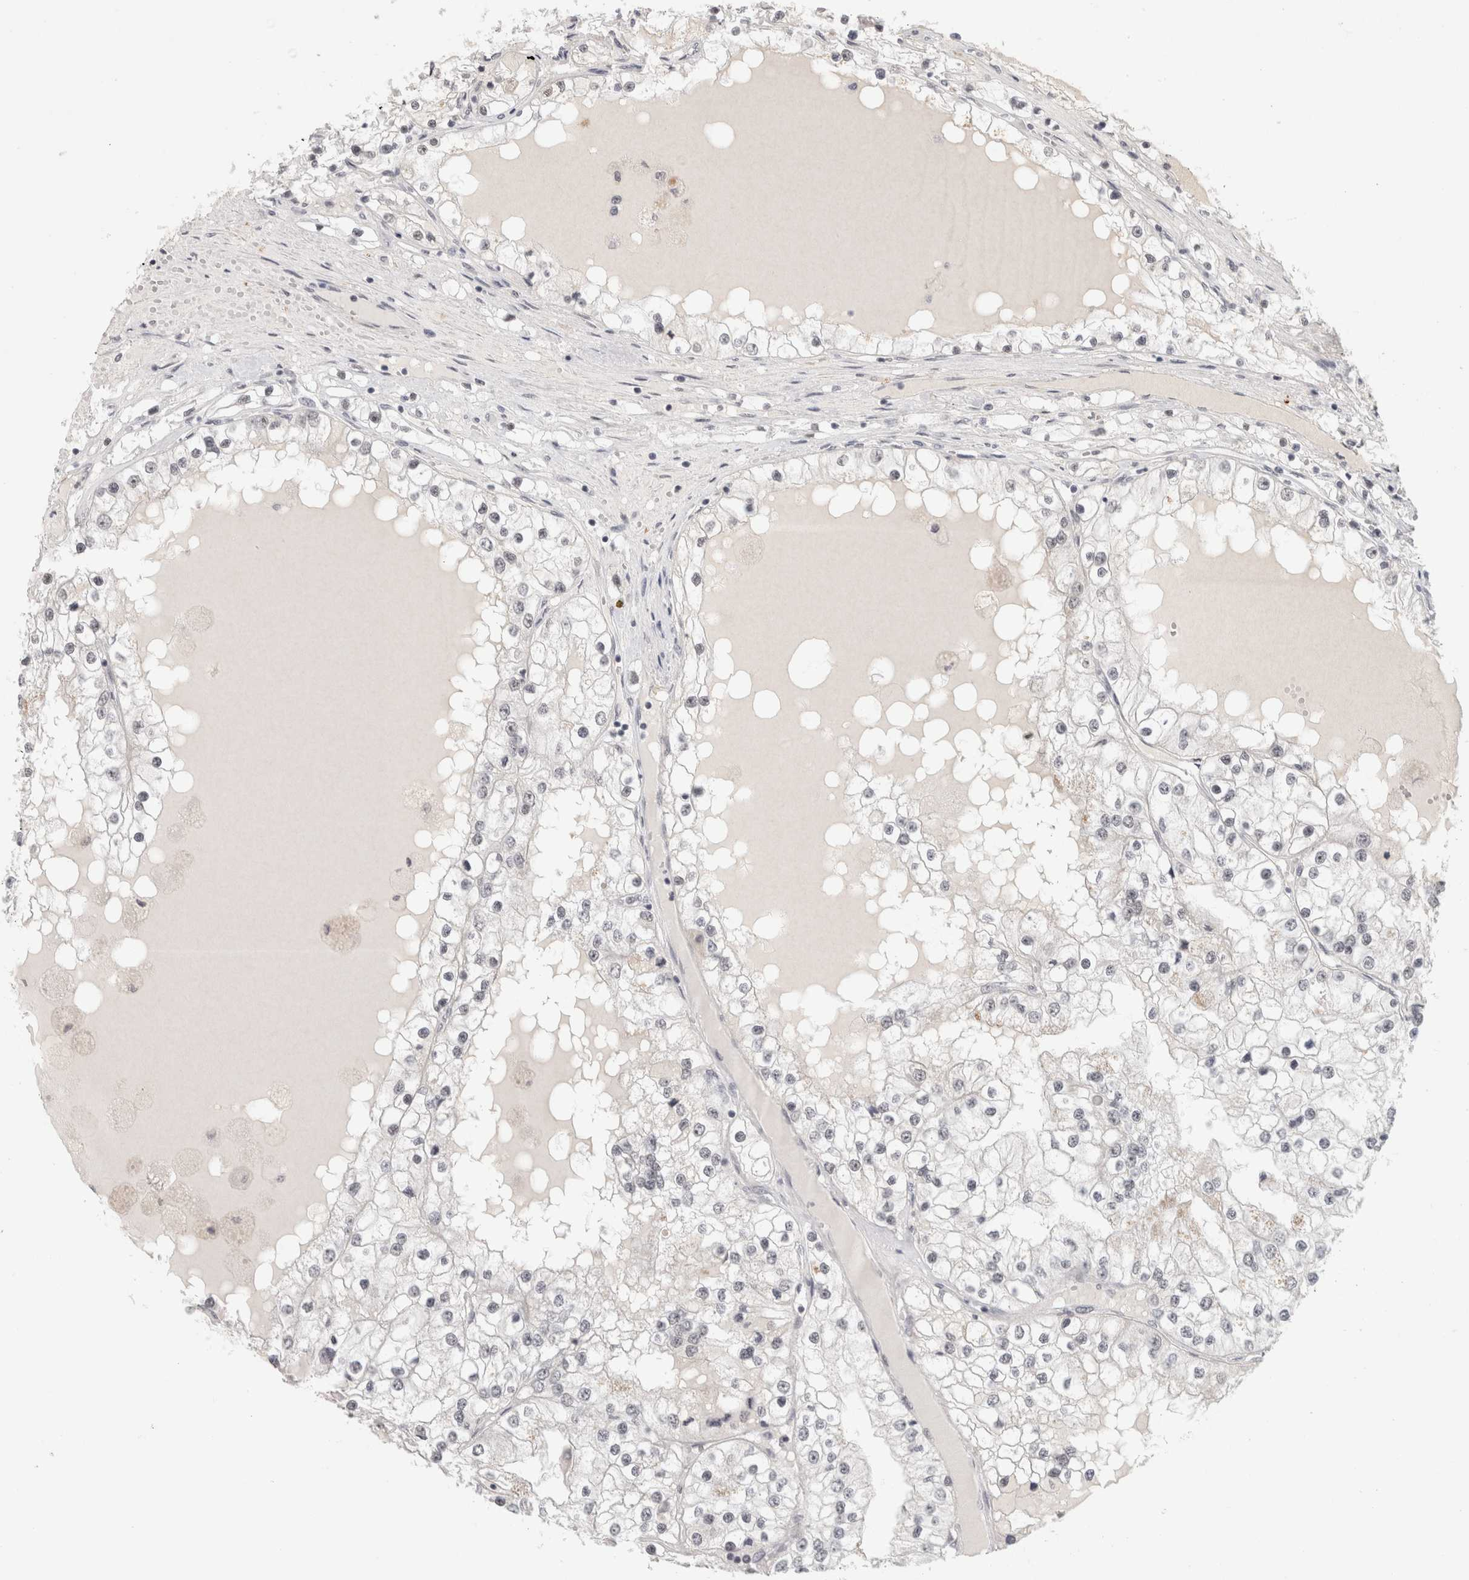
{"staining": {"intensity": "negative", "quantity": "none", "location": "none"}, "tissue": "renal cancer", "cell_type": "Tumor cells", "image_type": "cancer", "snomed": [{"axis": "morphology", "description": "Adenocarcinoma, NOS"}, {"axis": "topography", "description": "Kidney"}], "caption": "High power microscopy image of an immunohistochemistry (IHC) micrograph of renal cancer (adenocarcinoma), revealing no significant expression in tumor cells. The staining is performed using DAB (3,3'-diaminobenzidine) brown chromogen with nuclei counter-stained in using hematoxylin.", "gene": "ZNF830", "patient": {"sex": "male", "age": 68}}